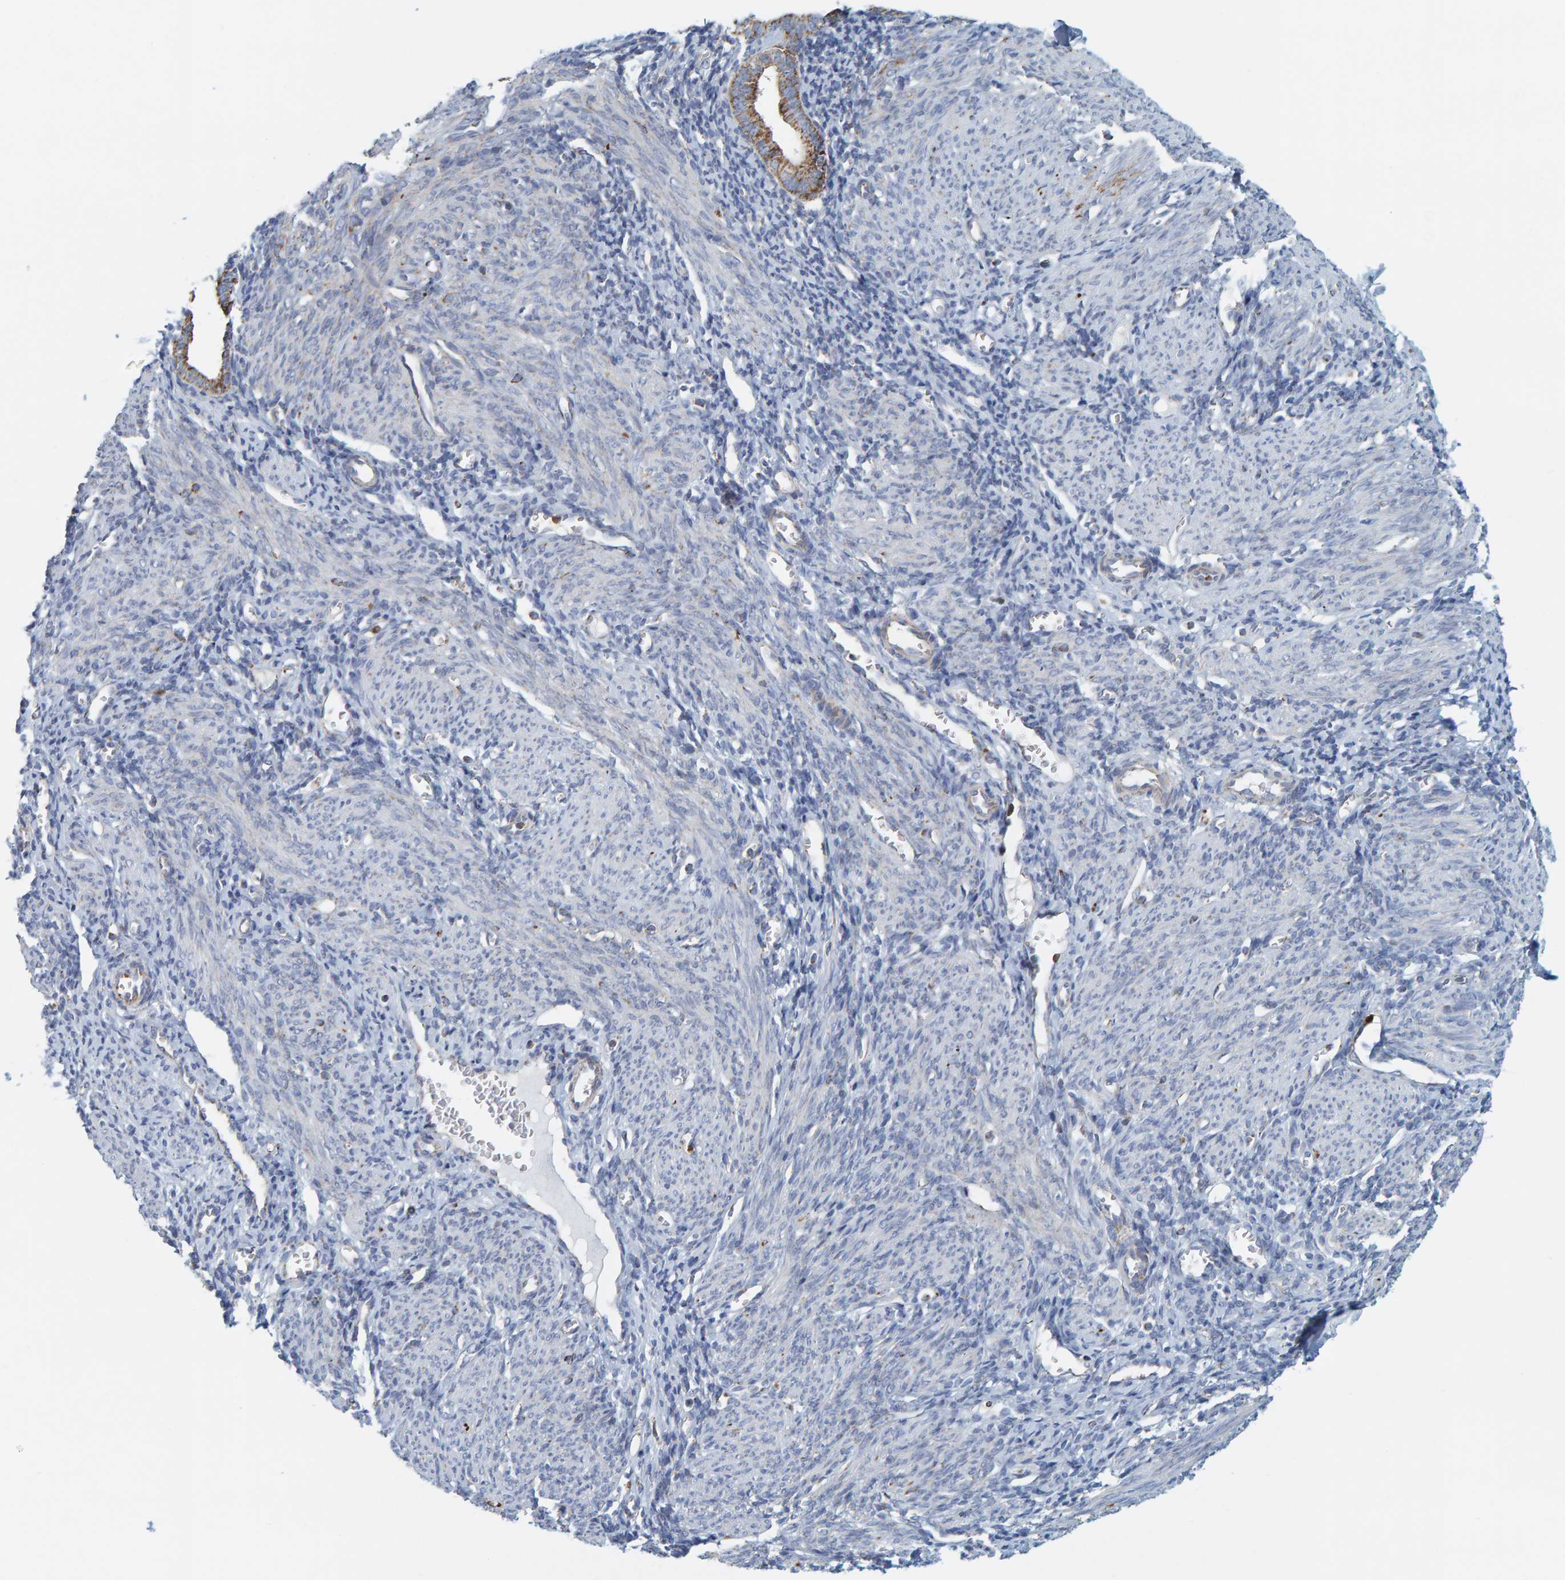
{"staining": {"intensity": "weak", "quantity": "25%-75%", "location": "cytoplasmic/membranous"}, "tissue": "endometrium", "cell_type": "Cells in endometrial stroma", "image_type": "normal", "snomed": [{"axis": "morphology", "description": "Normal tissue, NOS"}, {"axis": "morphology", "description": "Adenocarcinoma, NOS"}, {"axis": "topography", "description": "Endometrium"}], "caption": "Immunohistochemistry (IHC) micrograph of normal endometrium stained for a protein (brown), which exhibits low levels of weak cytoplasmic/membranous positivity in approximately 25%-75% of cells in endometrial stroma.", "gene": "B9D1", "patient": {"sex": "female", "age": 57}}